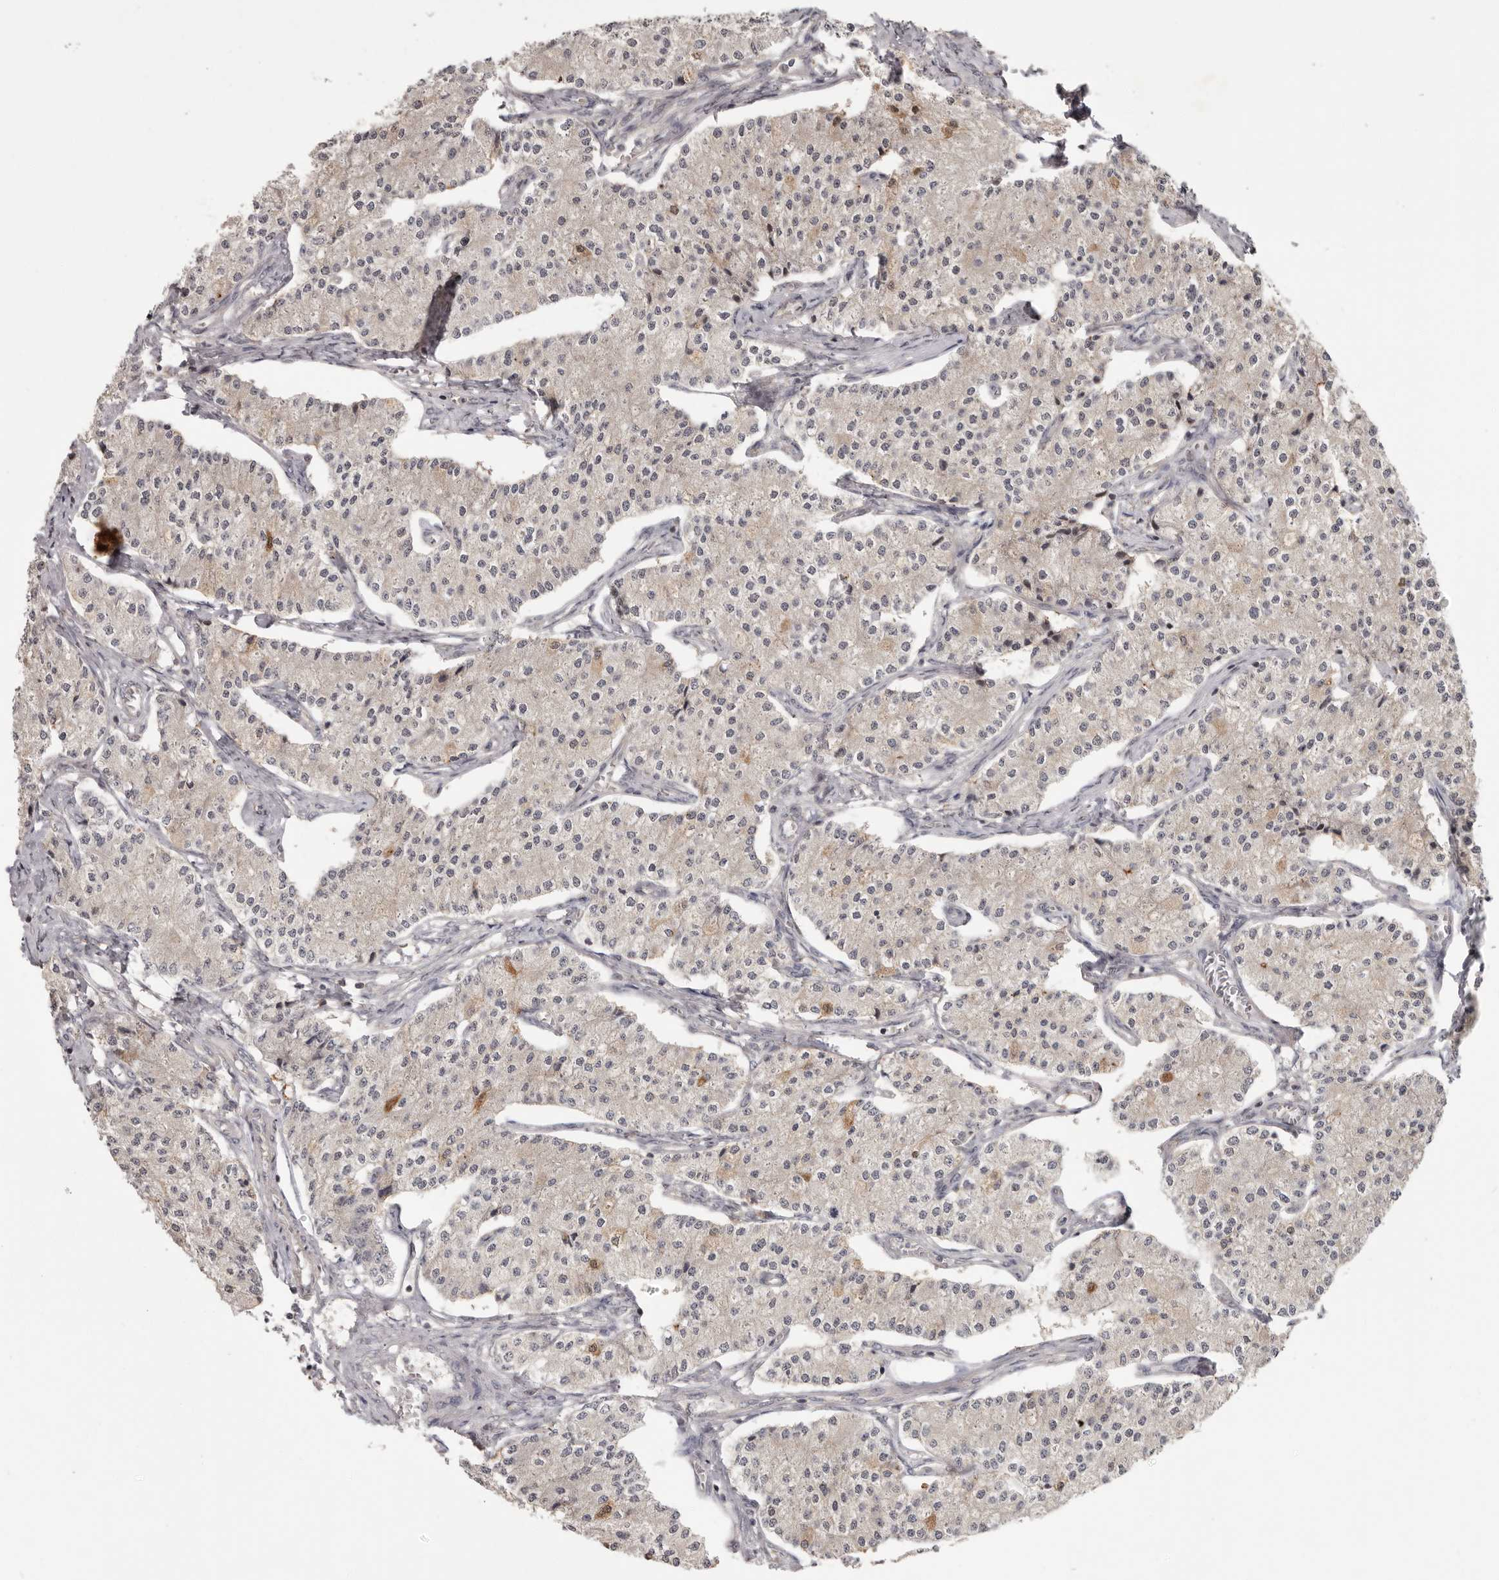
{"staining": {"intensity": "weak", "quantity": "<25%", "location": "cytoplasmic/membranous,nuclear"}, "tissue": "carcinoid", "cell_type": "Tumor cells", "image_type": "cancer", "snomed": [{"axis": "morphology", "description": "Carcinoid, malignant, NOS"}, {"axis": "topography", "description": "Colon"}], "caption": "Carcinoid (malignant) was stained to show a protein in brown. There is no significant positivity in tumor cells.", "gene": "ANKRD44", "patient": {"sex": "female", "age": 52}}